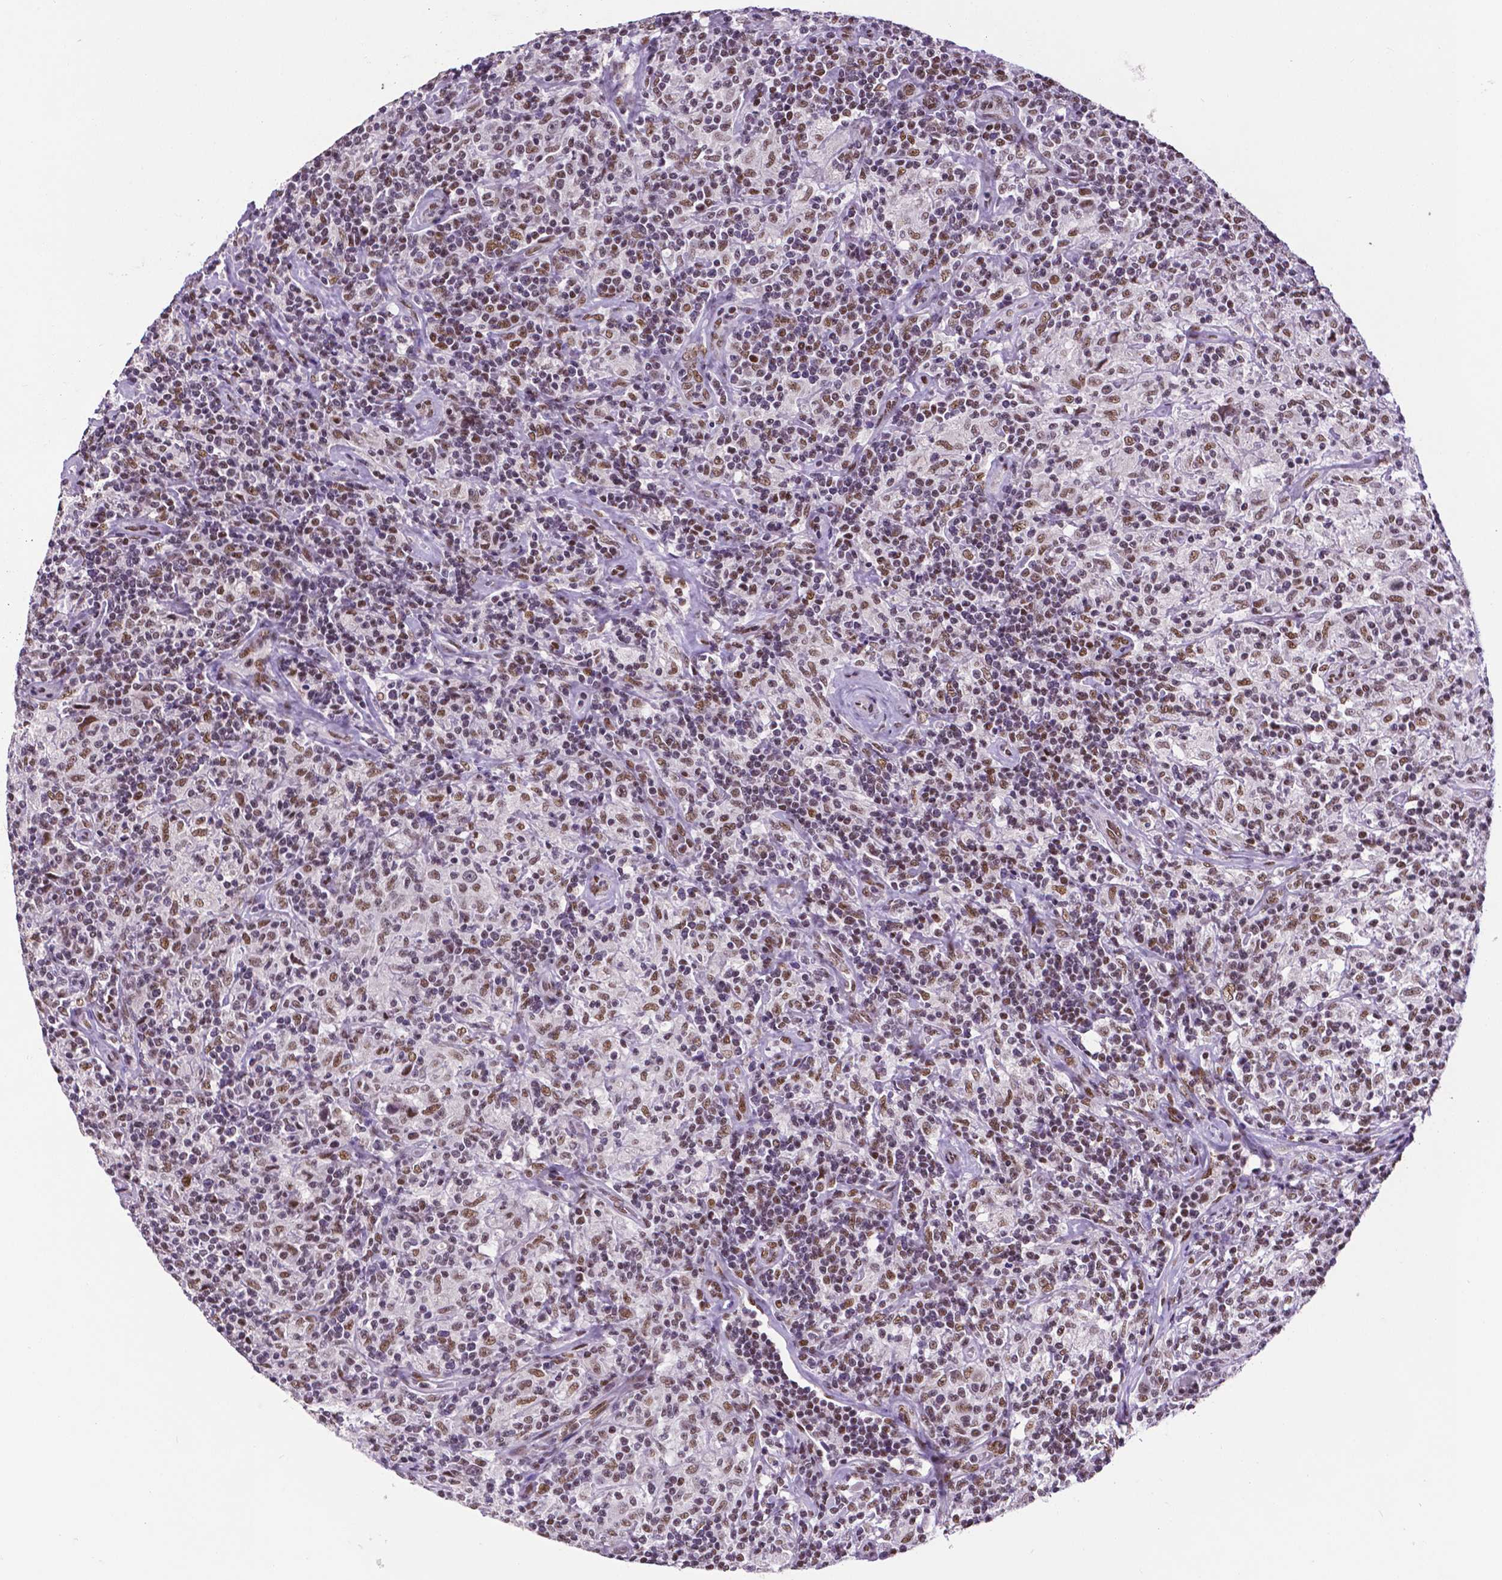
{"staining": {"intensity": "moderate", "quantity": ">75%", "location": "nuclear"}, "tissue": "lymphoma", "cell_type": "Tumor cells", "image_type": "cancer", "snomed": [{"axis": "morphology", "description": "Hodgkin's disease, NOS"}, {"axis": "topography", "description": "Lymph node"}], "caption": "Hodgkin's disease stained with DAB (3,3'-diaminobenzidine) immunohistochemistry exhibits medium levels of moderate nuclear positivity in approximately >75% of tumor cells. (Stains: DAB in brown, nuclei in blue, Microscopy: brightfield microscopy at high magnification).", "gene": "ATRX", "patient": {"sex": "male", "age": 70}}